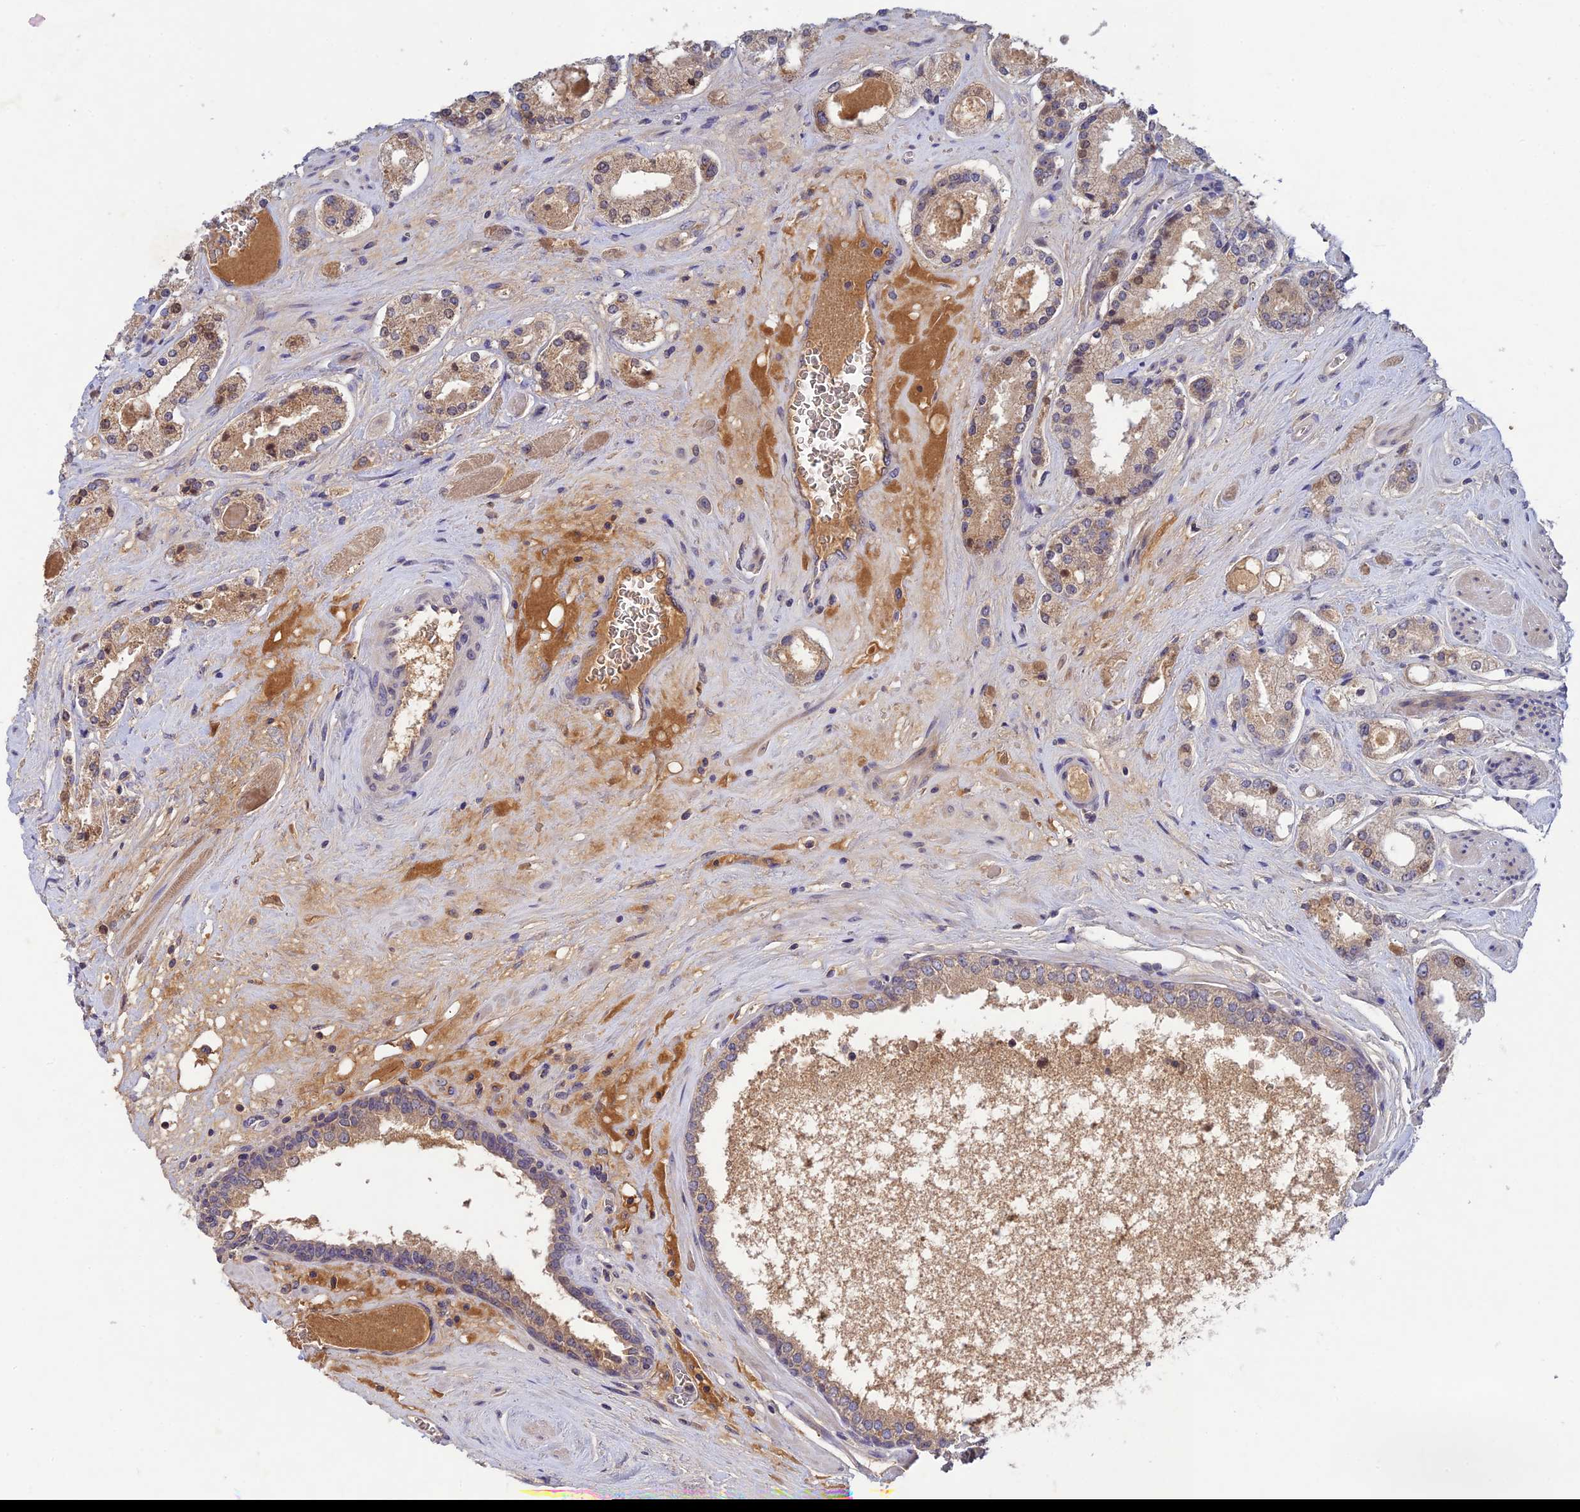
{"staining": {"intensity": "weak", "quantity": "25%-75%", "location": "cytoplasmic/membranous"}, "tissue": "prostate cancer", "cell_type": "Tumor cells", "image_type": "cancer", "snomed": [{"axis": "morphology", "description": "Adenocarcinoma, High grade"}, {"axis": "topography", "description": "Prostate"}], "caption": "This micrograph demonstrates IHC staining of prostate cancer (adenocarcinoma (high-grade)), with low weak cytoplasmic/membranous positivity in about 25%-75% of tumor cells.", "gene": "CHST5", "patient": {"sex": "male", "age": 67}}